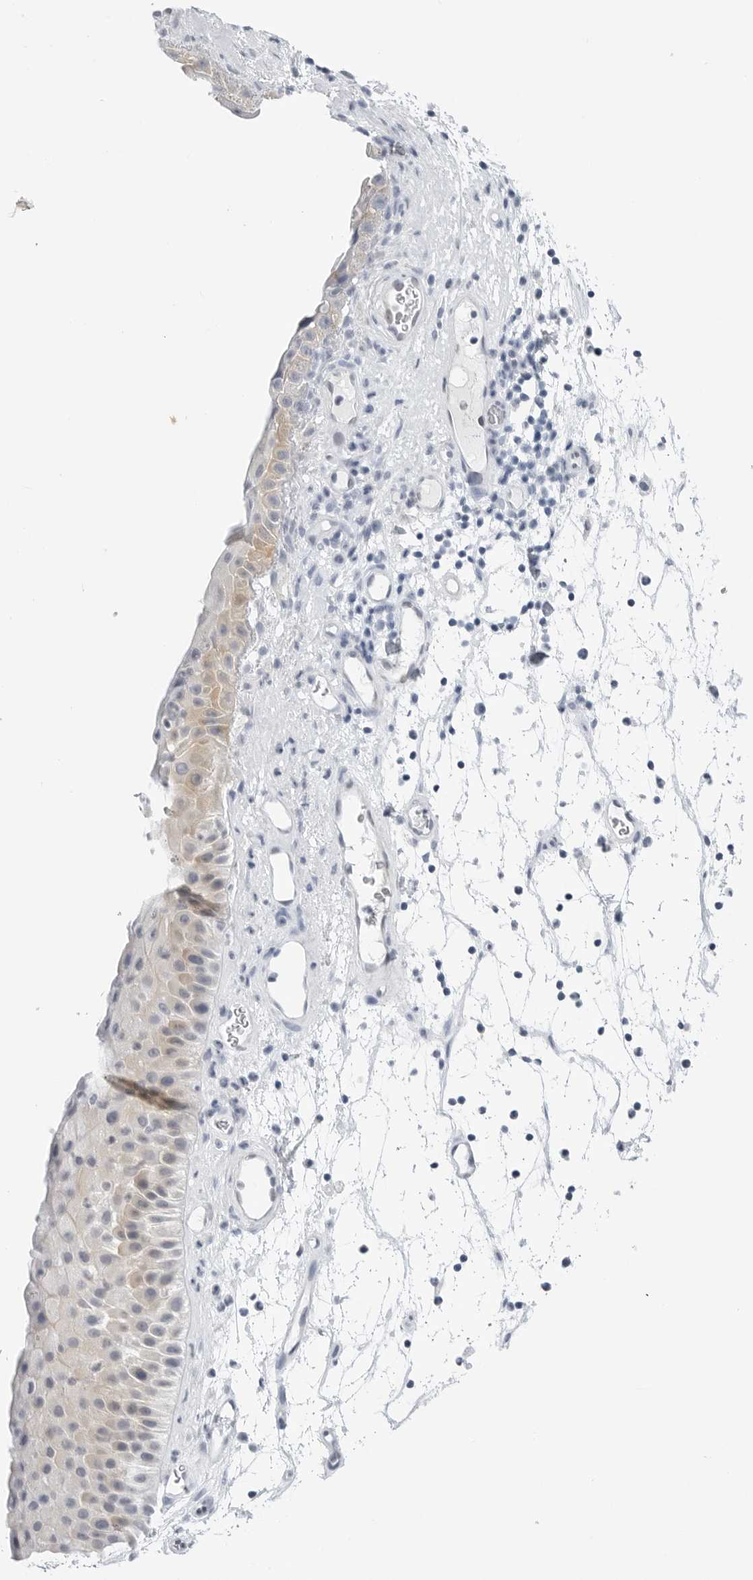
{"staining": {"intensity": "weak", "quantity": "<25%", "location": "cytoplasmic/membranous"}, "tissue": "nasopharynx", "cell_type": "Respiratory epithelial cells", "image_type": "normal", "snomed": [{"axis": "morphology", "description": "Normal tissue, NOS"}, {"axis": "topography", "description": "Nasopharynx"}], "caption": "This is an immunohistochemistry (IHC) image of unremarkable nasopharynx. There is no positivity in respiratory epithelial cells.", "gene": "SLC19A1", "patient": {"sex": "male", "age": 64}}